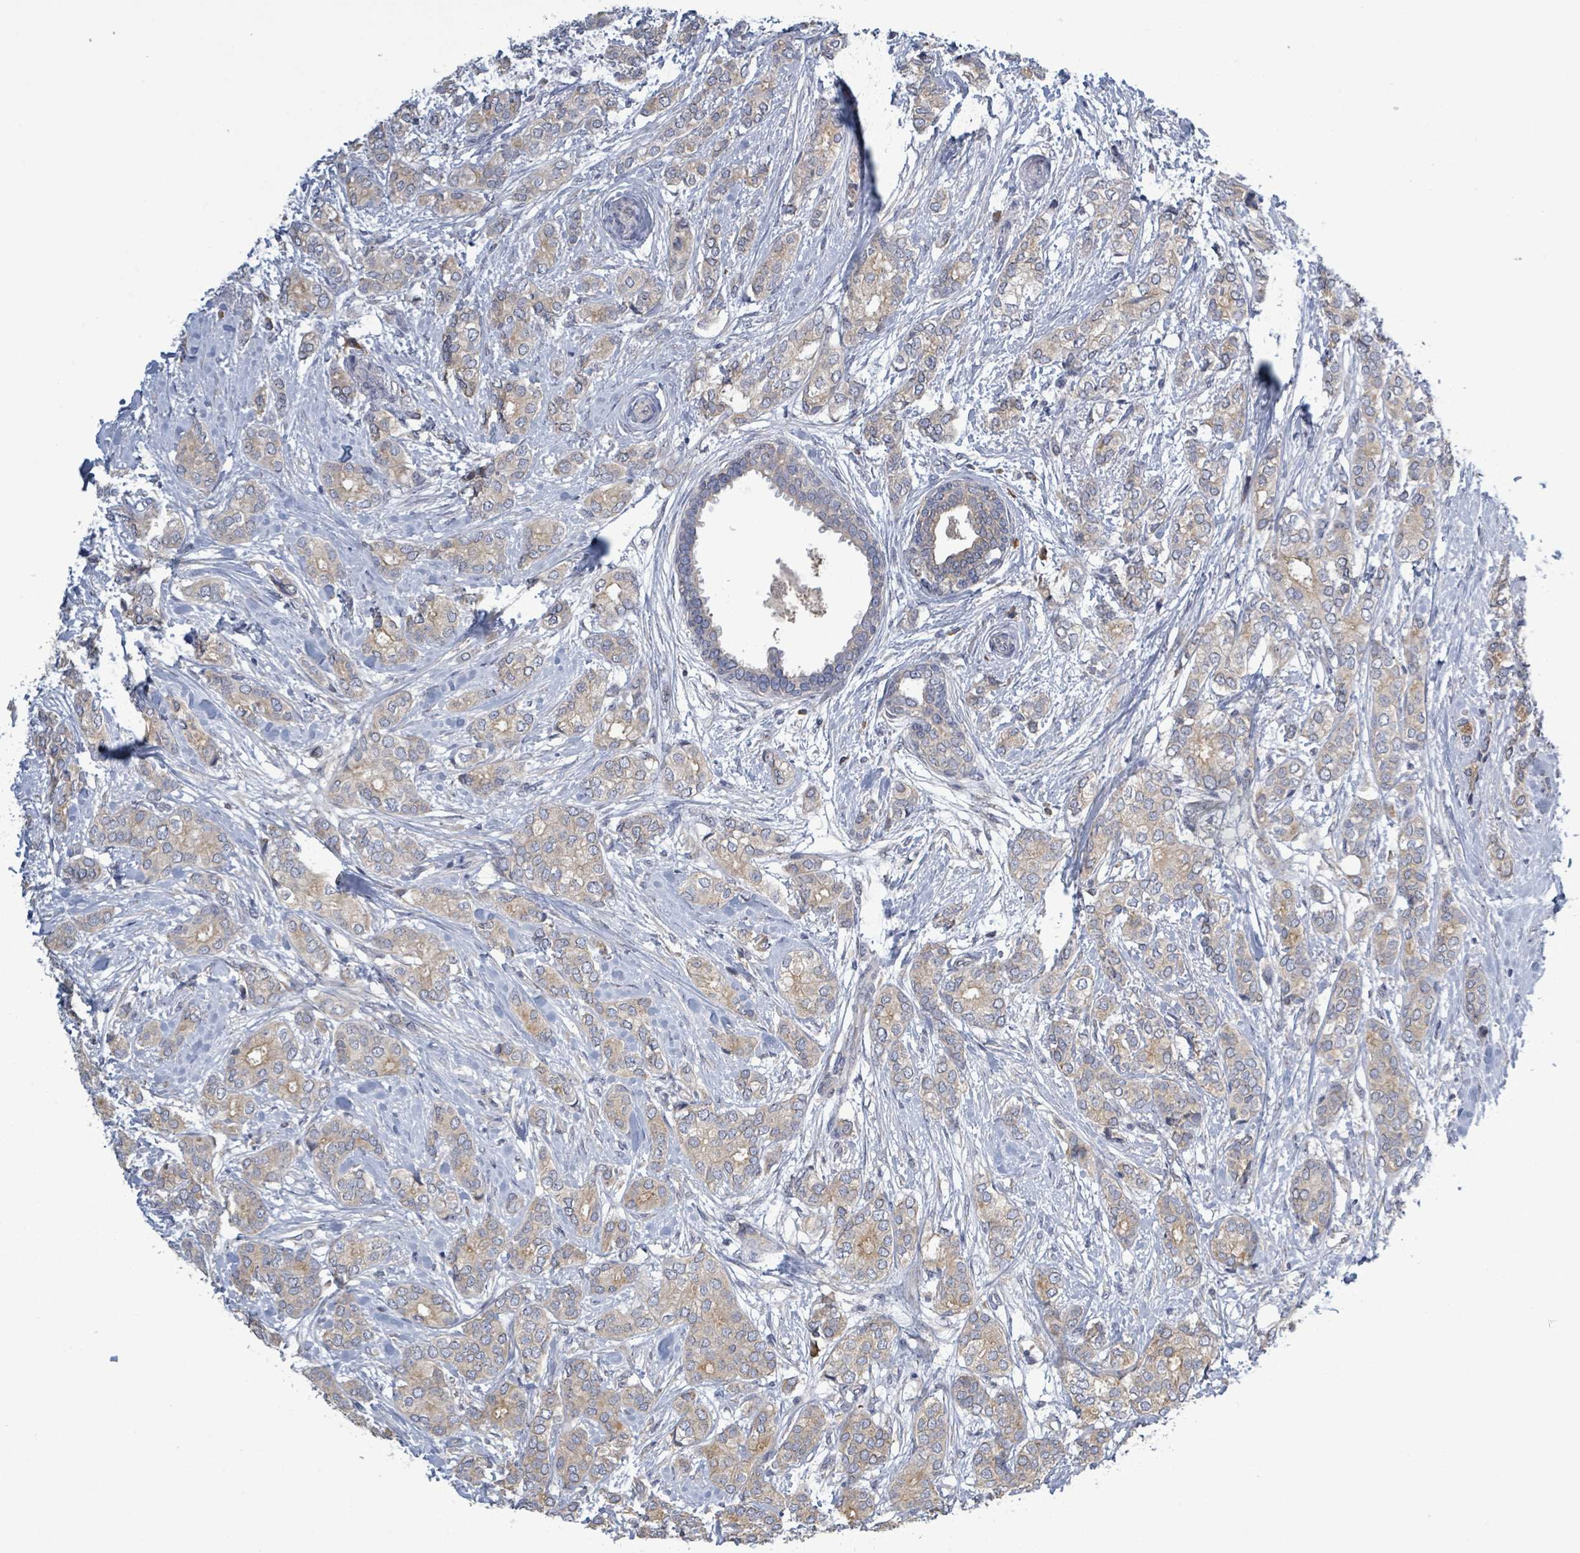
{"staining": {"intensity": "weak", "quantity": ">75%", "location": "cytoplasmic/membranous"}, "tissue": "breast cancer", "cell_type": "Tumor cells", "image_type": "cancer", "snomed": [{"axis": "morphology", "description": "Duct carcinoma"}, {"axis": "topography", "description": "Breast"}], "caption": "High-power microscopy captured an immunohistochemistry (IHC) image of intraductal carcinoma (breast), revealing weak cytoplasmic/membranous expression in about >75% of tumor cells.", "gene": "ATP13A1", "patient": {"sex": "female", "age": 73}}